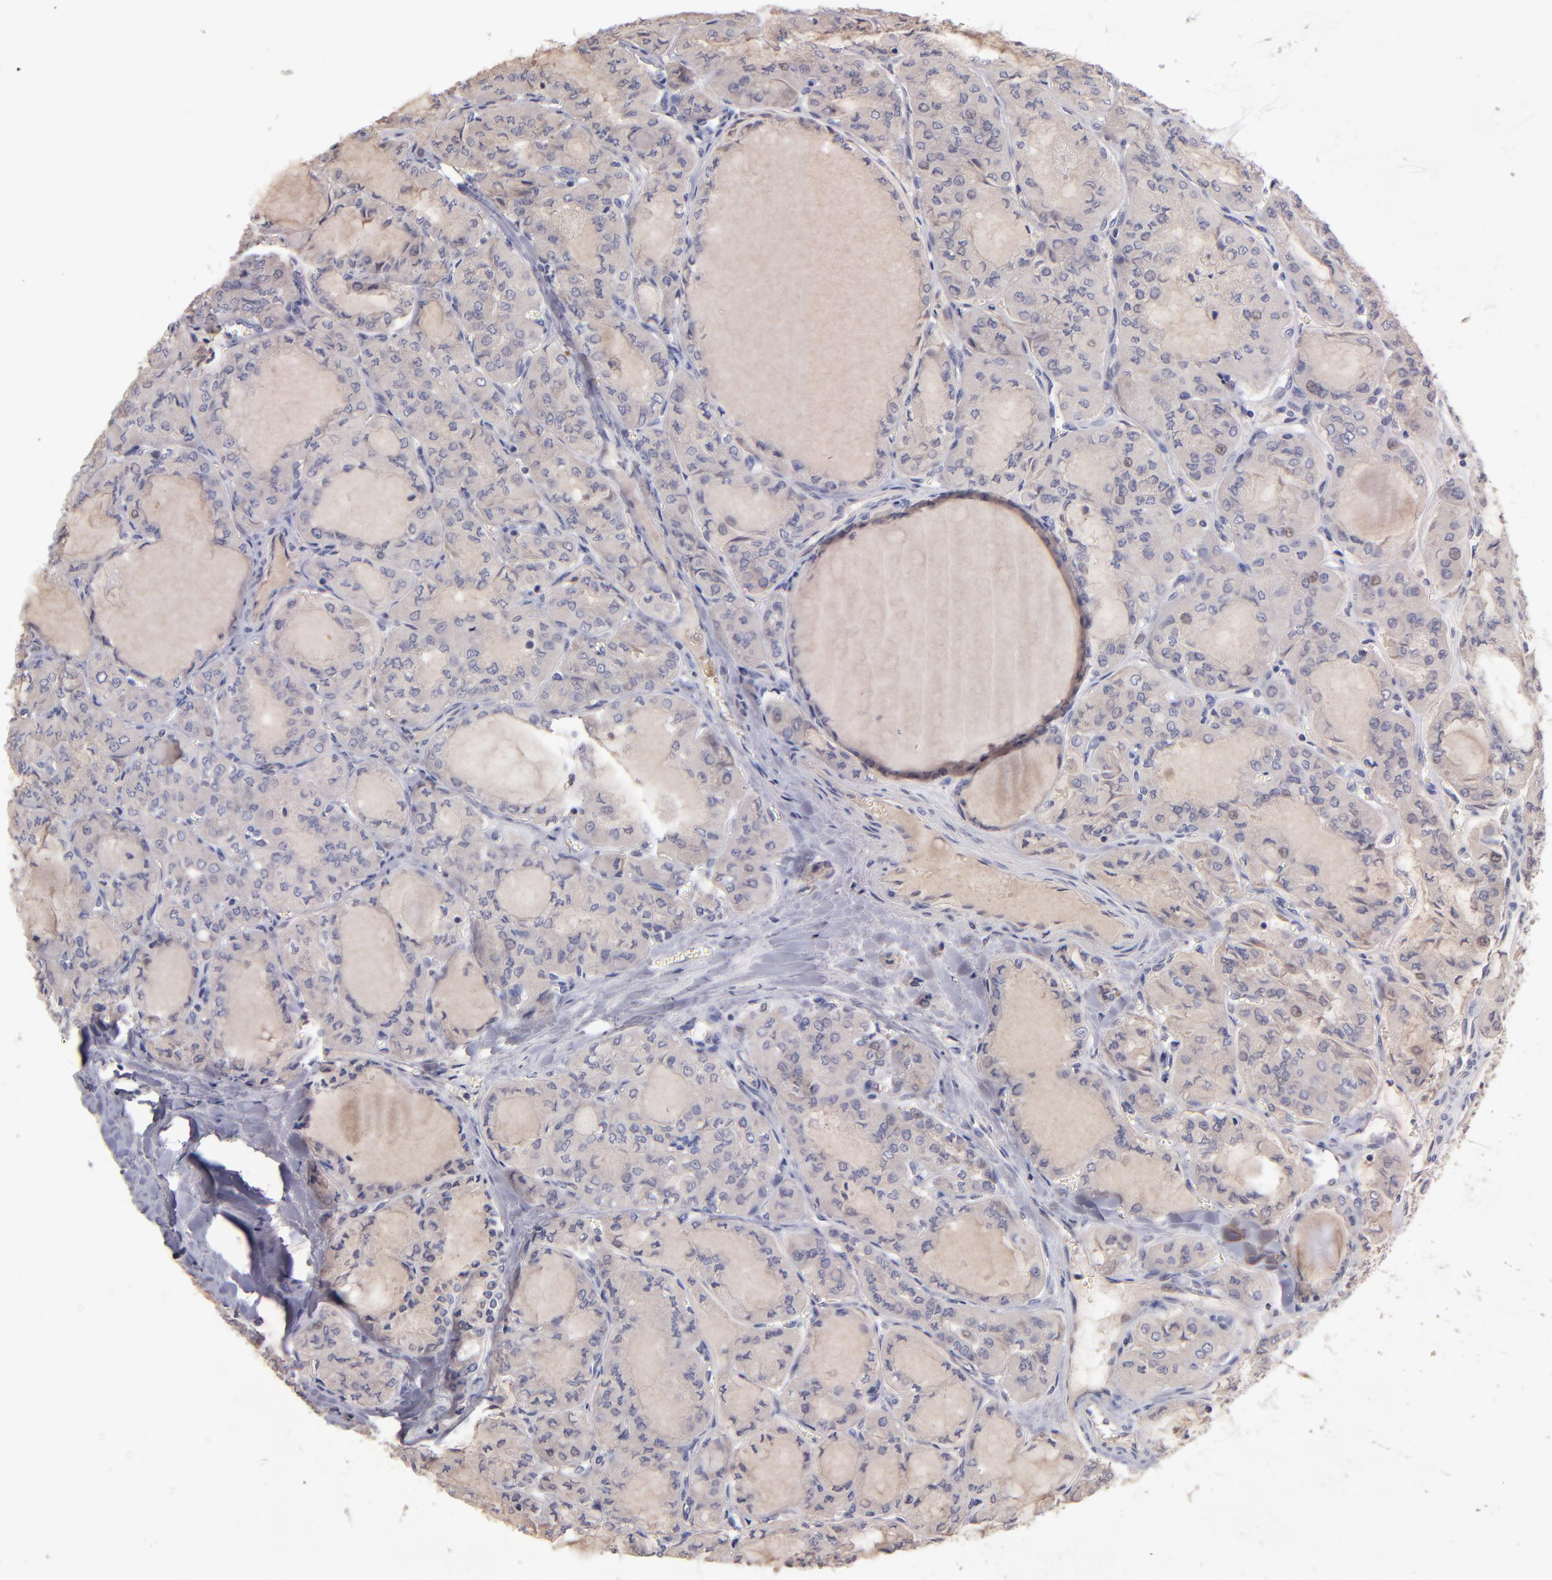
{"staining": {"intensity": "negative", "quantity": "none", "location": "none"}, "tissue": "thyroid cancer", "cell_type": "Tumor cells", "image_type": "cancer", "snomed": [{"axis": "morphology", "description": "Papillary adenocarcinoma, NOS"}, {"axis": "topography", "description": "Thyroid gland"}], "caption": "Tumor cells show no significant protein staining in thyroid cancer.", "gene": "GNAZ", "patient": {"sex": "male", "age": 20}}